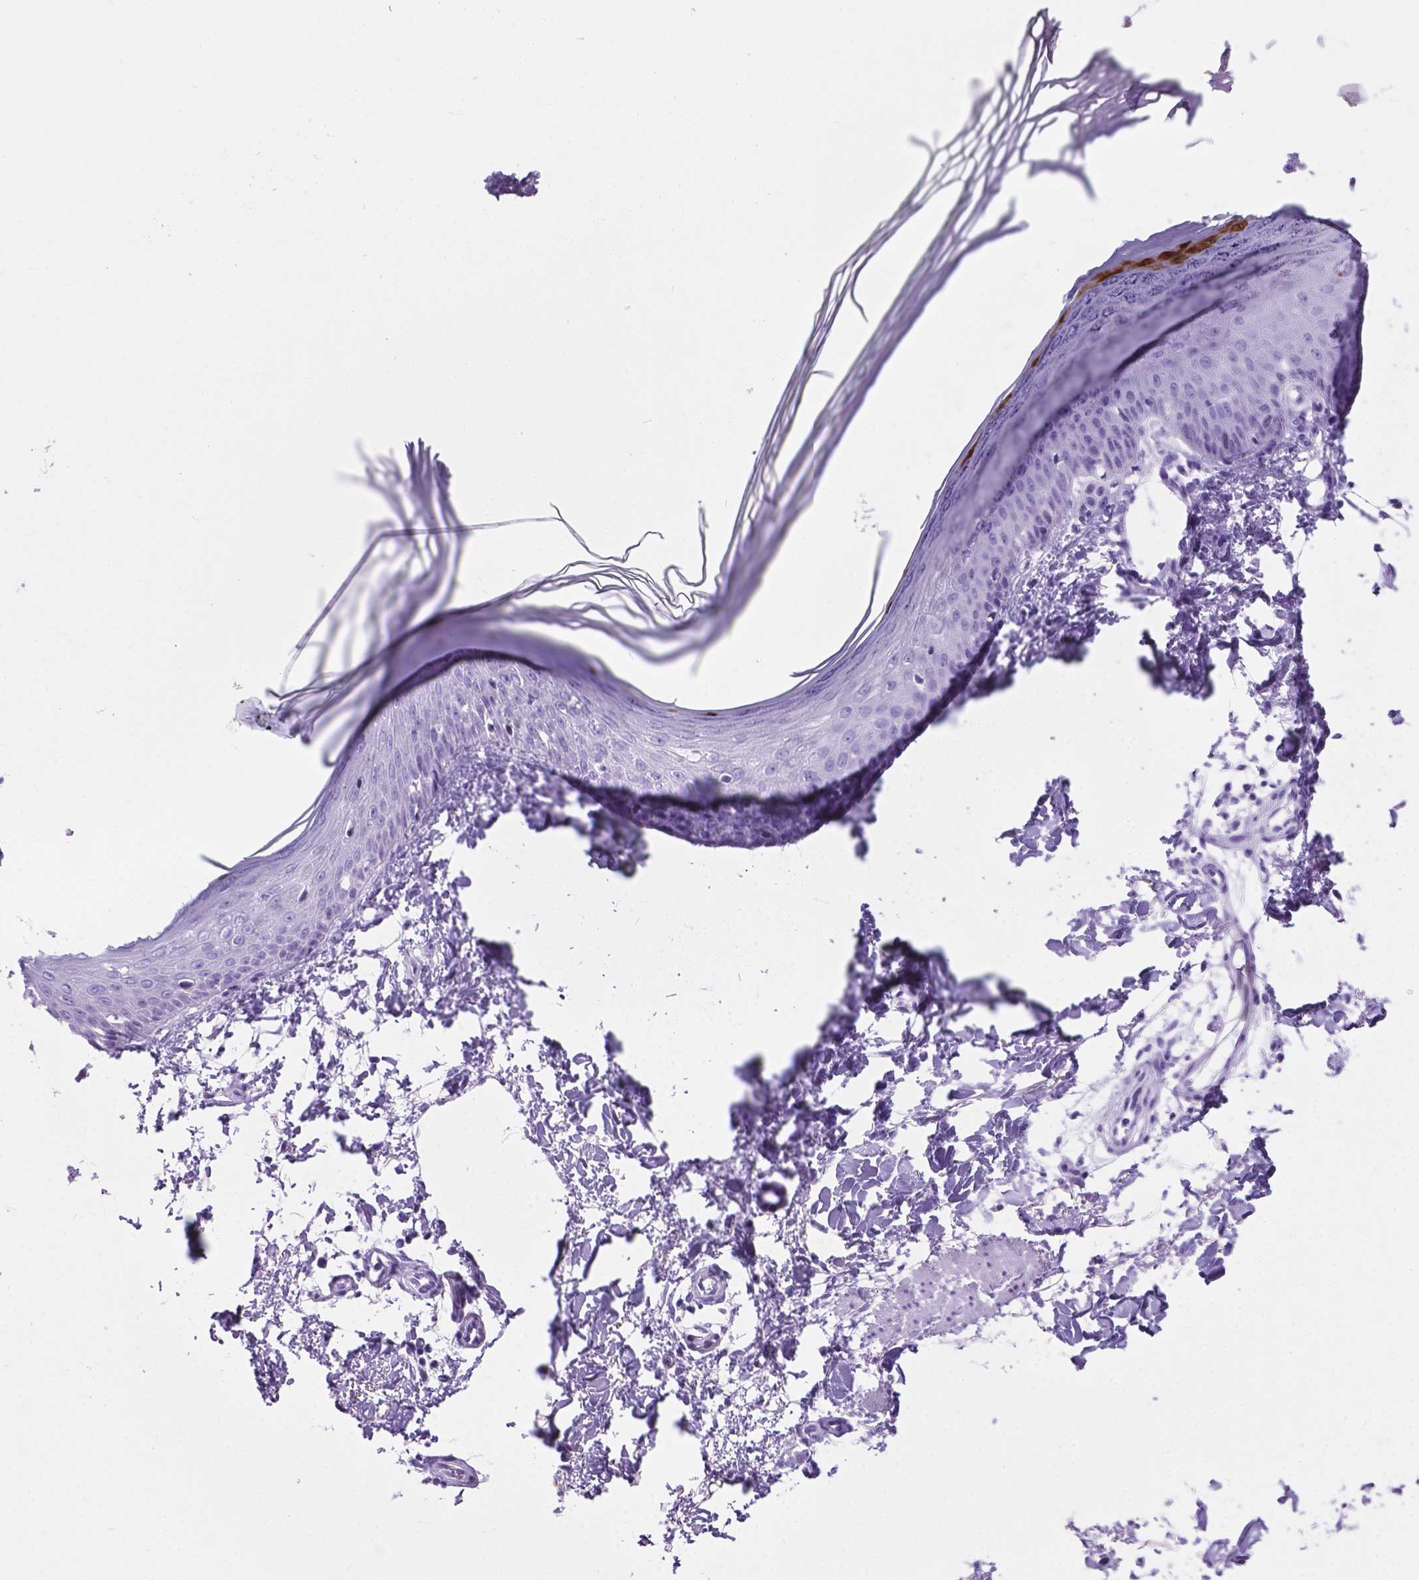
{"staining": {"intensity": "negative", "quantity": "none", "location": "none"}, "tissue": "skin", "cell_type": "Fibroblasts", "image_type": "normal", "snomed": [{"axis": "morphology", "description": "Normal tissue, NOS"}, {"axis": "topography", "description": "Skin"}], "caption": "Micrograph shows no significant protein staining in fibroblasts of unremarkable skin. Brightfield microscopy of IHC stained with DAB (brown) and hematoxylin (blue), captured at high magnification.", "gene": "C17orf107", "patient": {"sex": "female", "age": 62}}